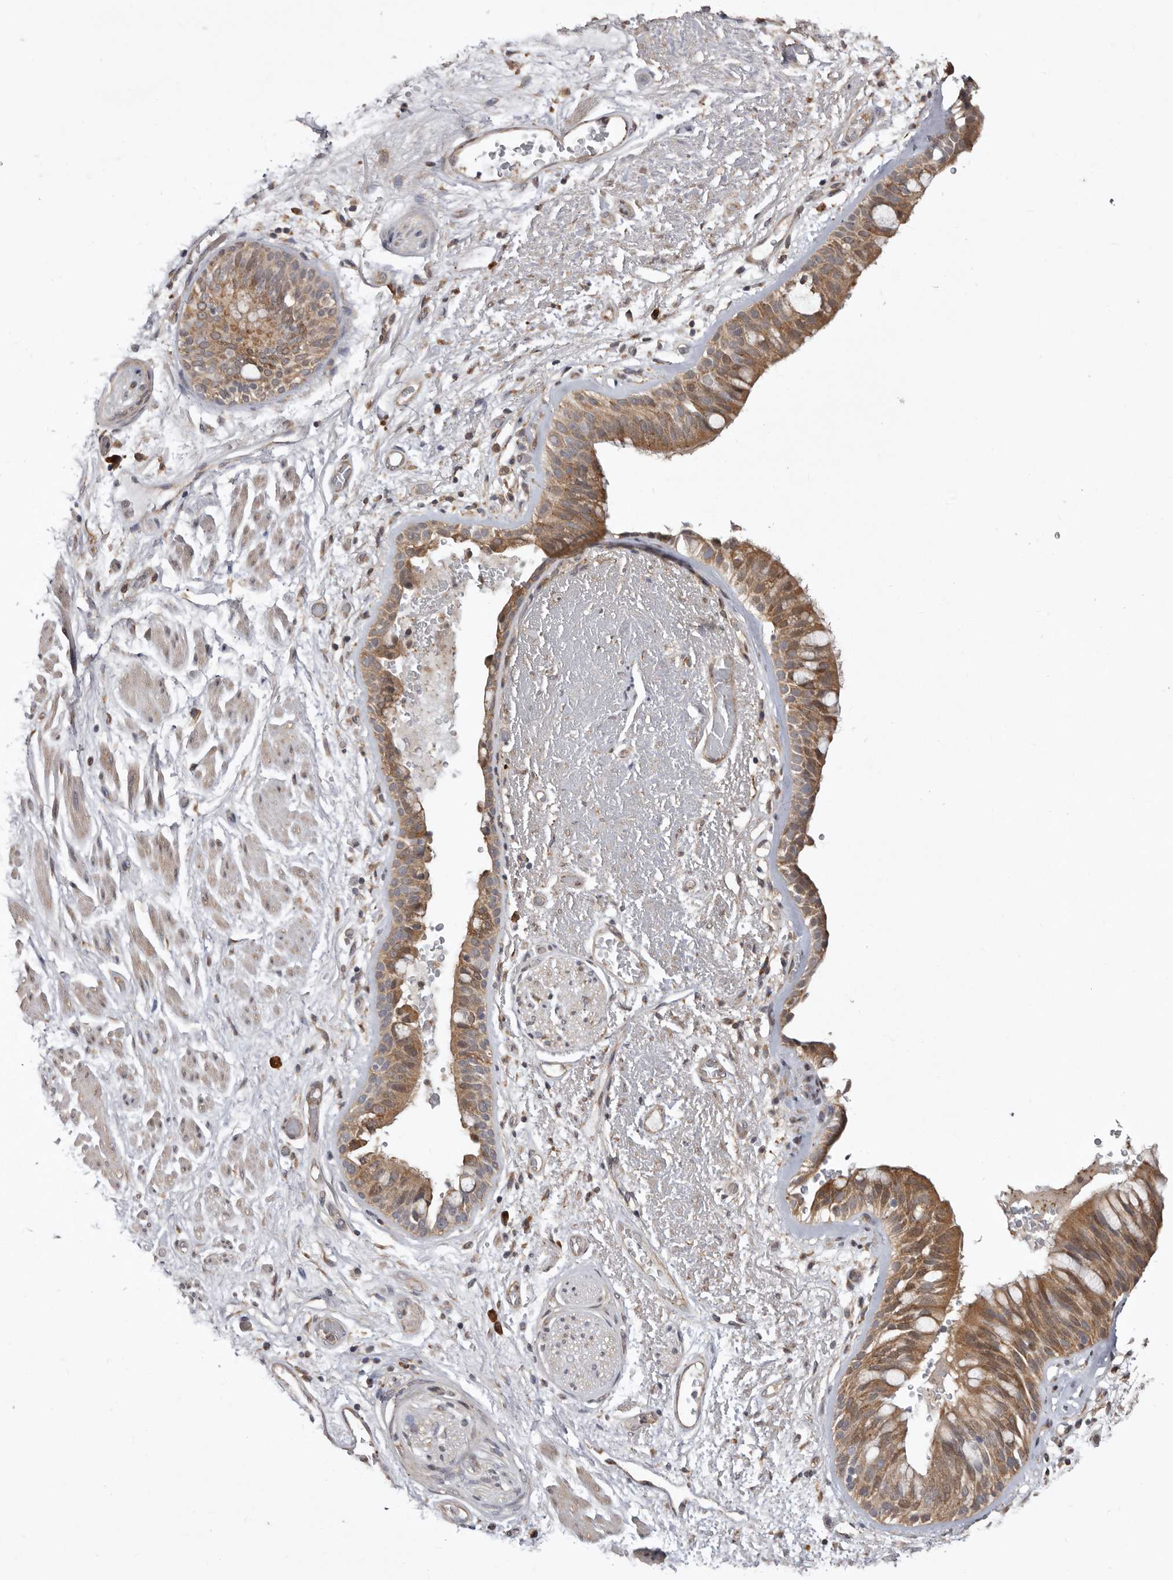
{"staining": {"intensity": "moderate", "quantity": ">75%", "location": "cytoplasmic/membranous"}, "tissue": "bronchus", "cell_type": "Respiratory epithelial cells", "image_type": "normal", "snomed": [{"axis": "morphology", "description": "Normal tissue, NOS"}, {"axis": "morphology", "description": "Squamous cell carcinoma, NOS"}, {"axis": "topography", "description": "Lymph node"}, {"axis": "topography", "description": "Bronchus"}, {"axis": "topography", "description": "Lung"}], "caption": "The histopathology image exhibits a brown stain indicating the presence of a protein in the cytoplasmic/membranous of respiratory epithelial cells in bronchus.", "gene": "RRM2B", "patient": {"sex": "male", "age": 66}}